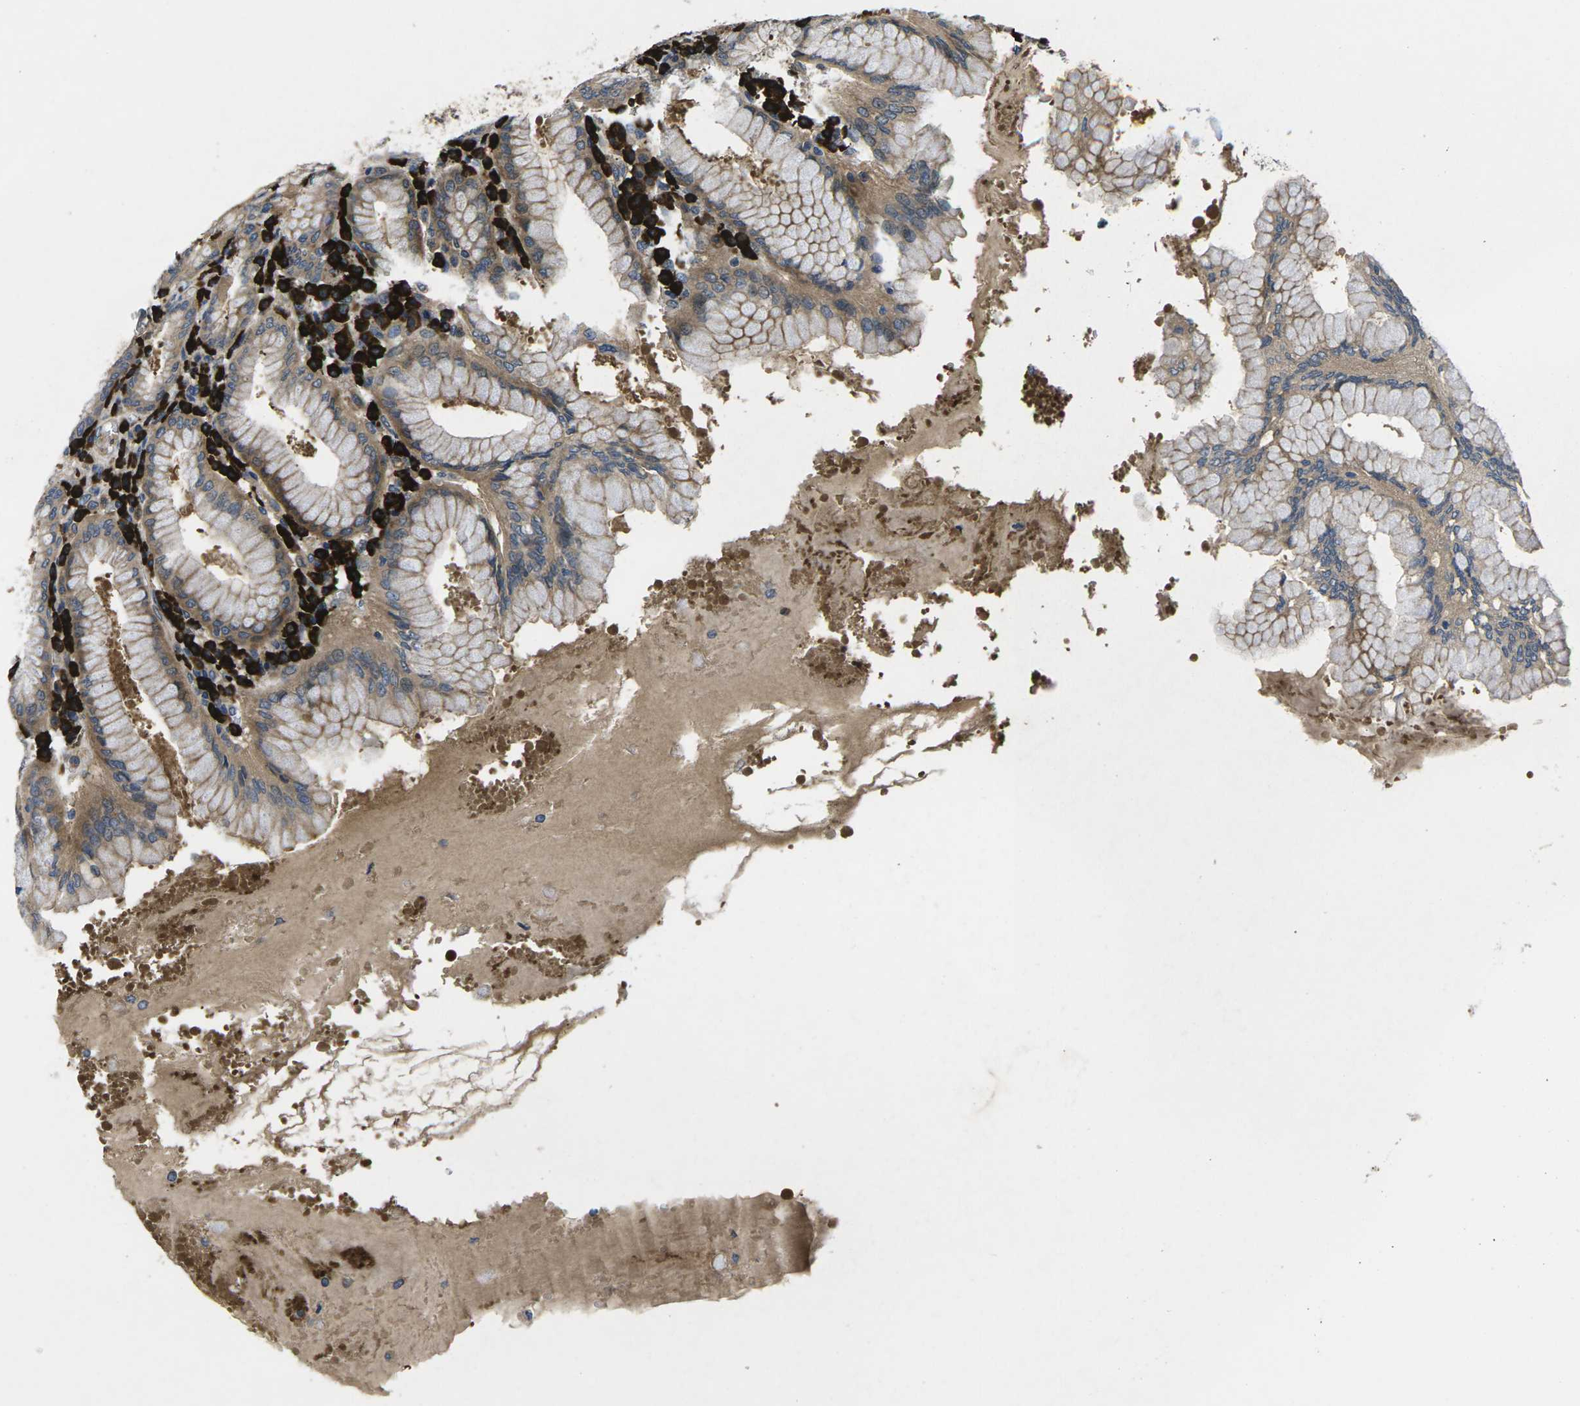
{"staining": {"intensity": "moderate", "quantity": ">75%", "location": "cytoplasmic/membranous"}, "tissue": "stomach", "cell_type": "Glandular cells", "image_type": "normal", "snomed": [{"axis": "morphology", "description": "Normal tissue, NOS"}, {"axis": "topography", "description": "Stomach"}, {"axis": "topography", "description": "Stomach, lower"}], "caption": "Stomach stained with DAB (3,3'-diaminobenzidine) immunohistochemistry (IHC) demonstrates medium levels of moderate cytoplasmic/membranous positivity in about >75% of glandular cells.", "gene": "PLCE1", "patient": {"sex": "female", "age": 56}}